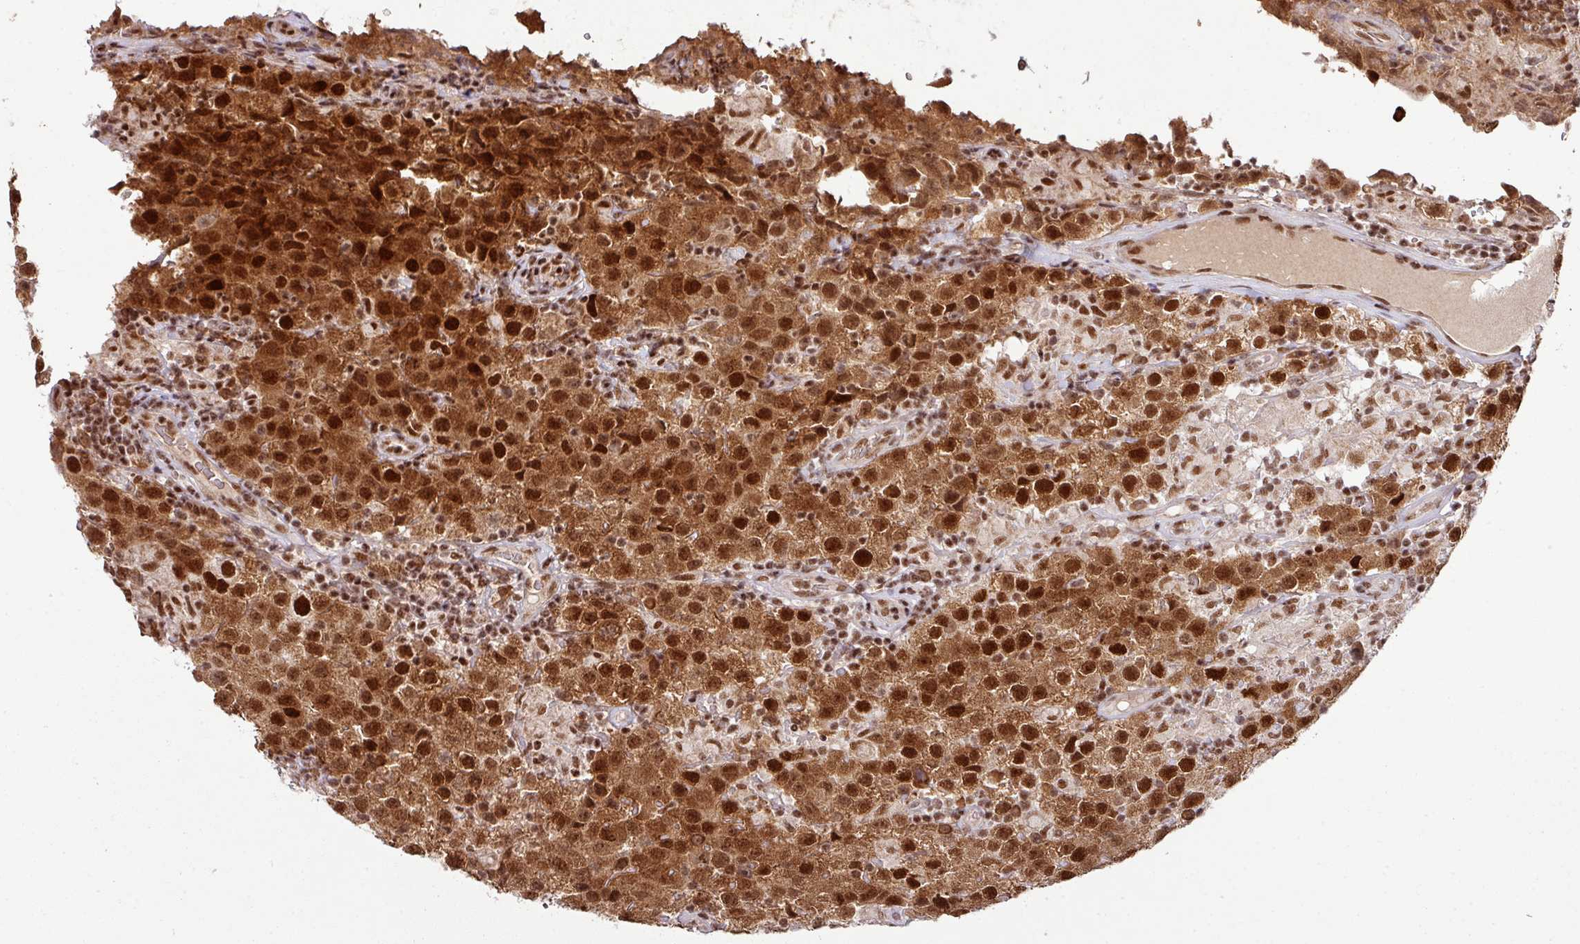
{"staining": {"intensity": "strong", "quantity": ">75%", "location": "cytoplasmic/membranous,nuclear"}, "tissue": "testis cancer", "cell_type": "Tumor cells", "image_type": "cancer", "snomed": [{"axis": "morphology", "description": "Seminoma, NOS"}, {"axis": "morphology", "description": "Carcinoma, Embryonal, NOS"}, {"axis": "topography", "description": "Testis"}], "caption": "Immunohistochemical staining of testis cancer (seminoma) demonstrates high levels of strong cytoplasmic/membranous and nuclear staining in approximately >75% of tumor cells.", "gene": "PHF23", "patient": {"sex": "male", "age": 41}}